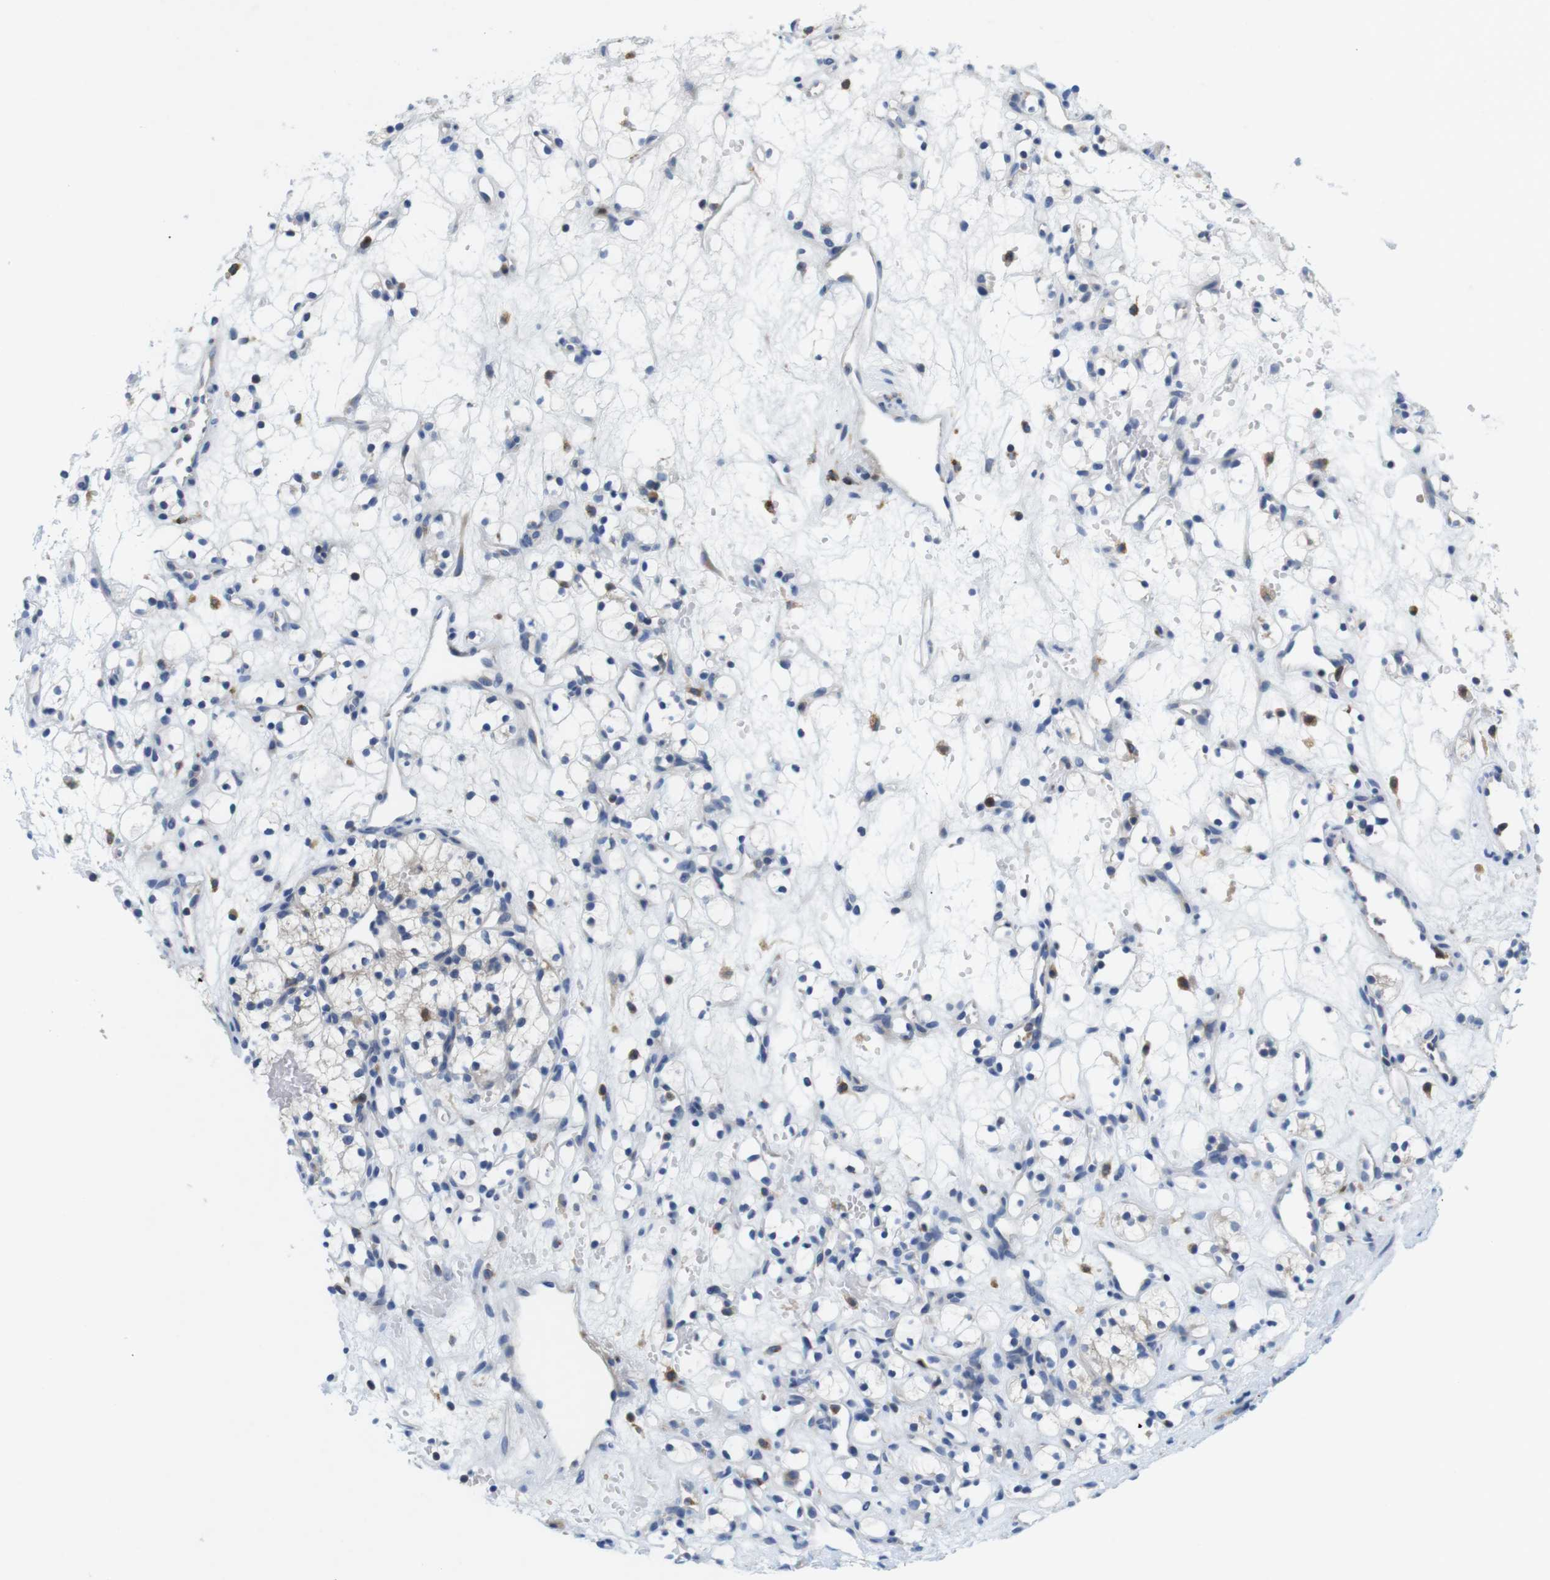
{"staining": {"intensity": "negative", "quantity": "none", "location": "none"}, "tissue": "renal cancer", "cell_type": "Tumor cells", "image_type": "cancer", "snomed": [{"axis": "morphology", "description": "Adenocarcinoma, NOS"}, {"axis": "topography", "description": "Kidney"}], "caption": "Immunohistochemistry photomicrograph of human renal cancer stained for a protein (brown), which exhibits no expression in tumor cells.", "gene": "CNGA2", "patient": {"sex": "female", "age": 60}}